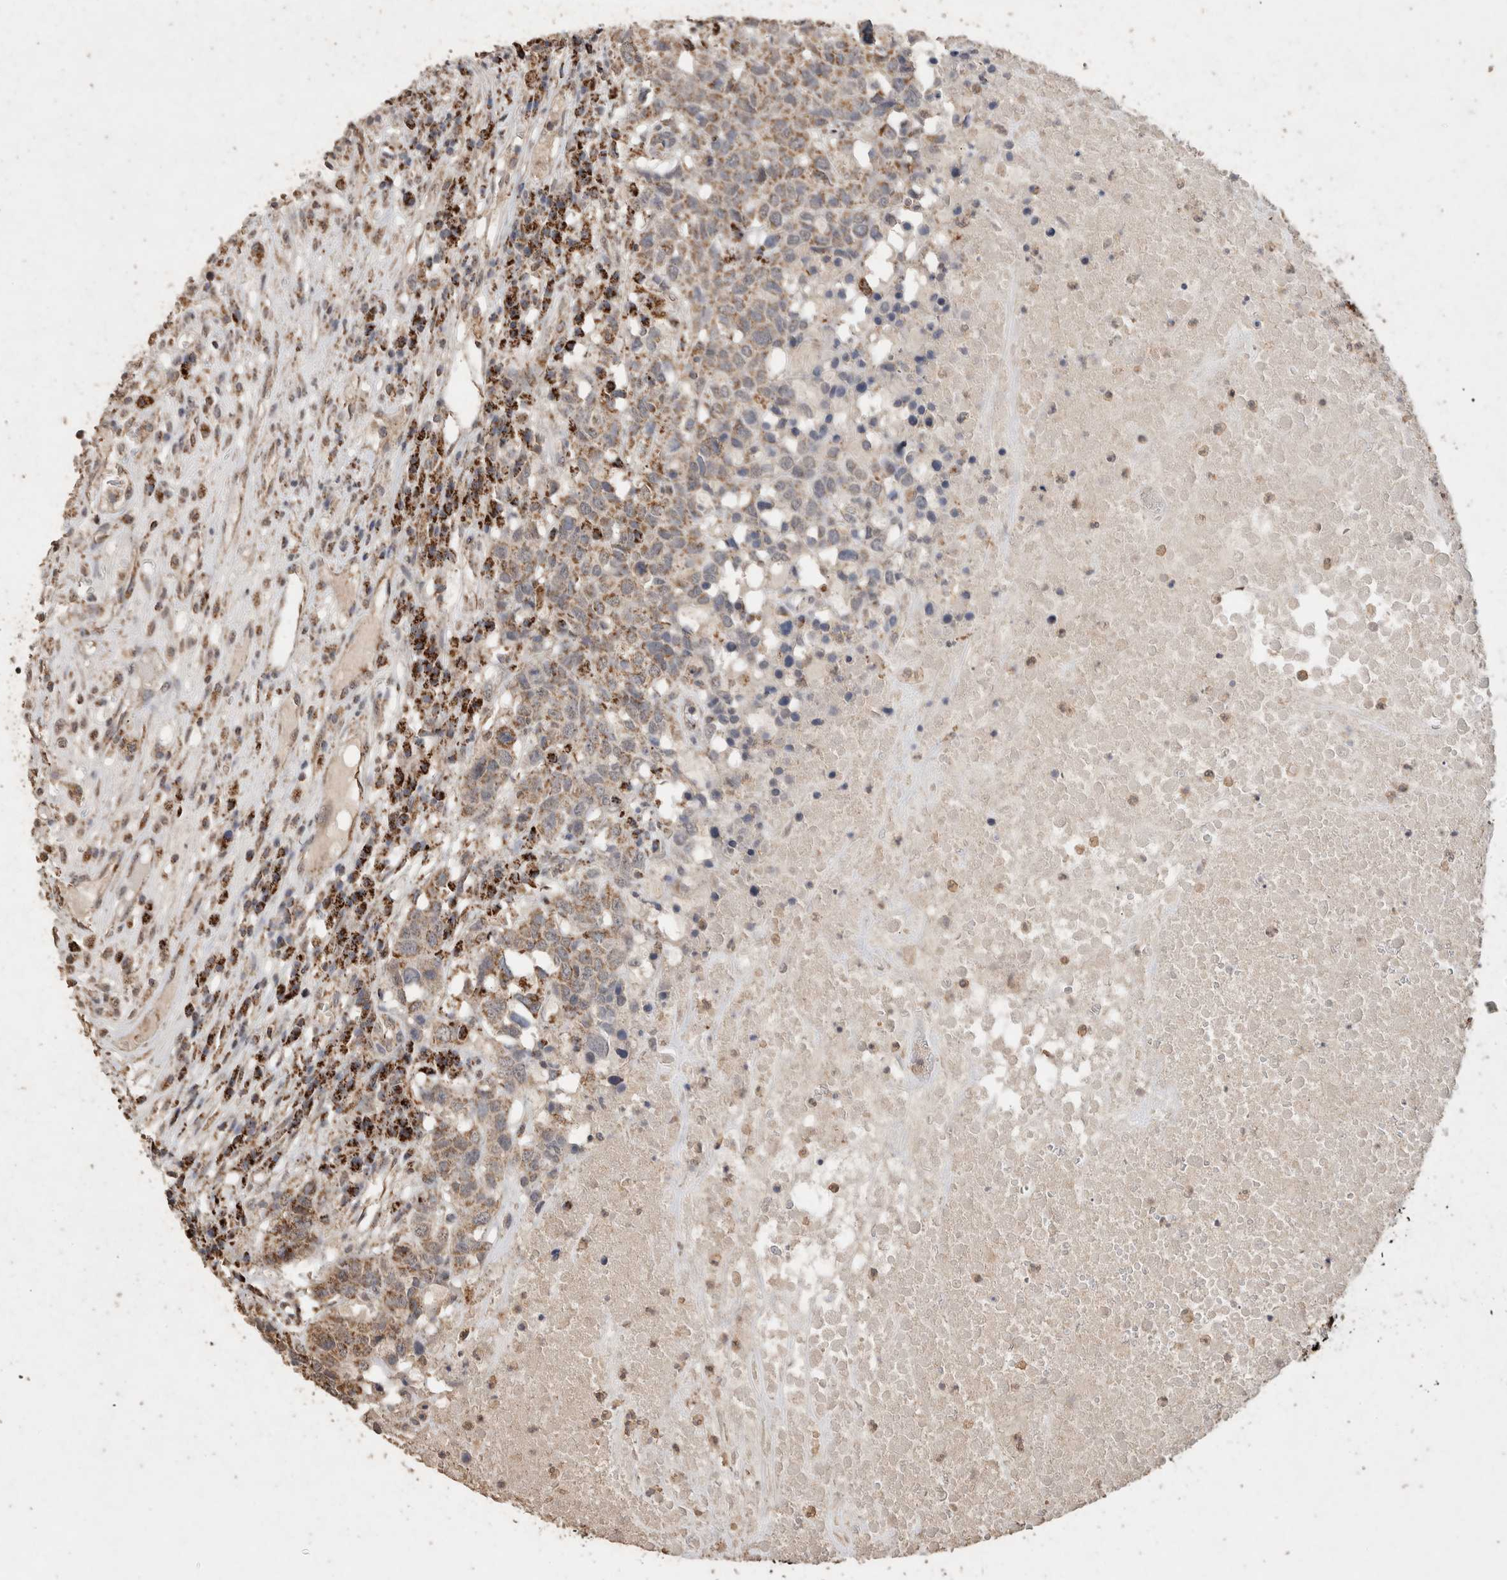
{"staining": {"intensity": "moderate", "quantity": ">75%", "location": "cytoplasmic/membranous"}, "tissue": "head and neck cancer", "cell_type": "Tumor cells", "image_type": "cancer", "snomed": [{"axis": "morphology", "description": "Squamous cell carcinoma, NOS"}, {"axis": "topography", "description": "Head-Neck"}], "caption": "Moderate cytoplasmic/membranous protein positivity is seen in approximately >75% of tumor cells in head and neck cancer.", "gene": "ACADM", "patient": {"sex": "male", "age": 66}}